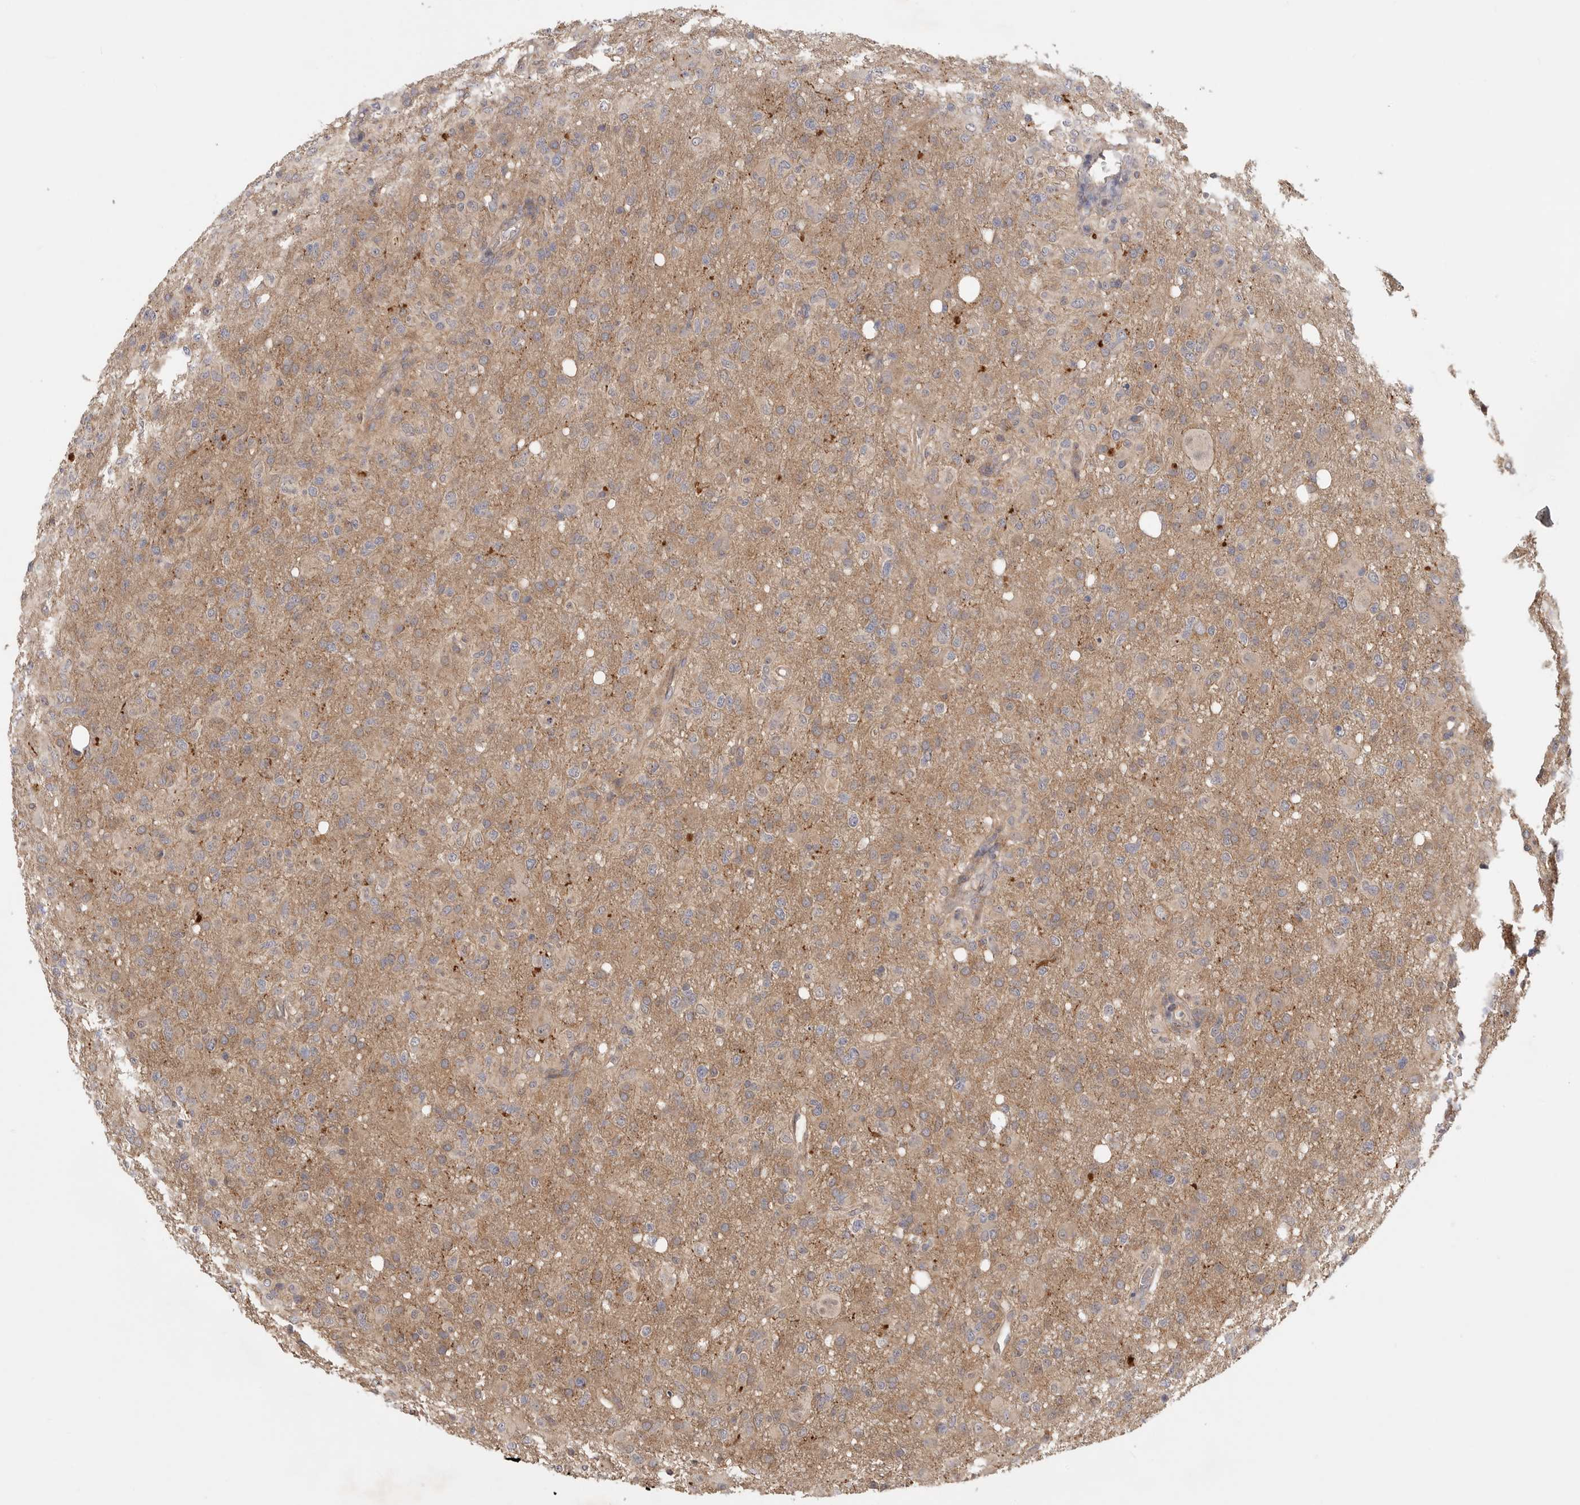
{"staining": {"intensity": "moderate", "quantity": ">75%", "location": "cytoplasmic/membranous"}, "tissue": "glioma", "cell_type": "Tumor cells", "image_type": "cancer", "snomed": [{"axis": "morphology", "description": "Glioma, malignant, High grade"}, {"axis": "topography", "description": "Brain"}], "caption": "A medium amount of moderate cytoplasmic/membranous expression is present in approximately >75% of tumor cells in high-grade glioma (malignant) tissue.", "gene": "ZNF232", "patient": {"sex": "female", "age": 57}}